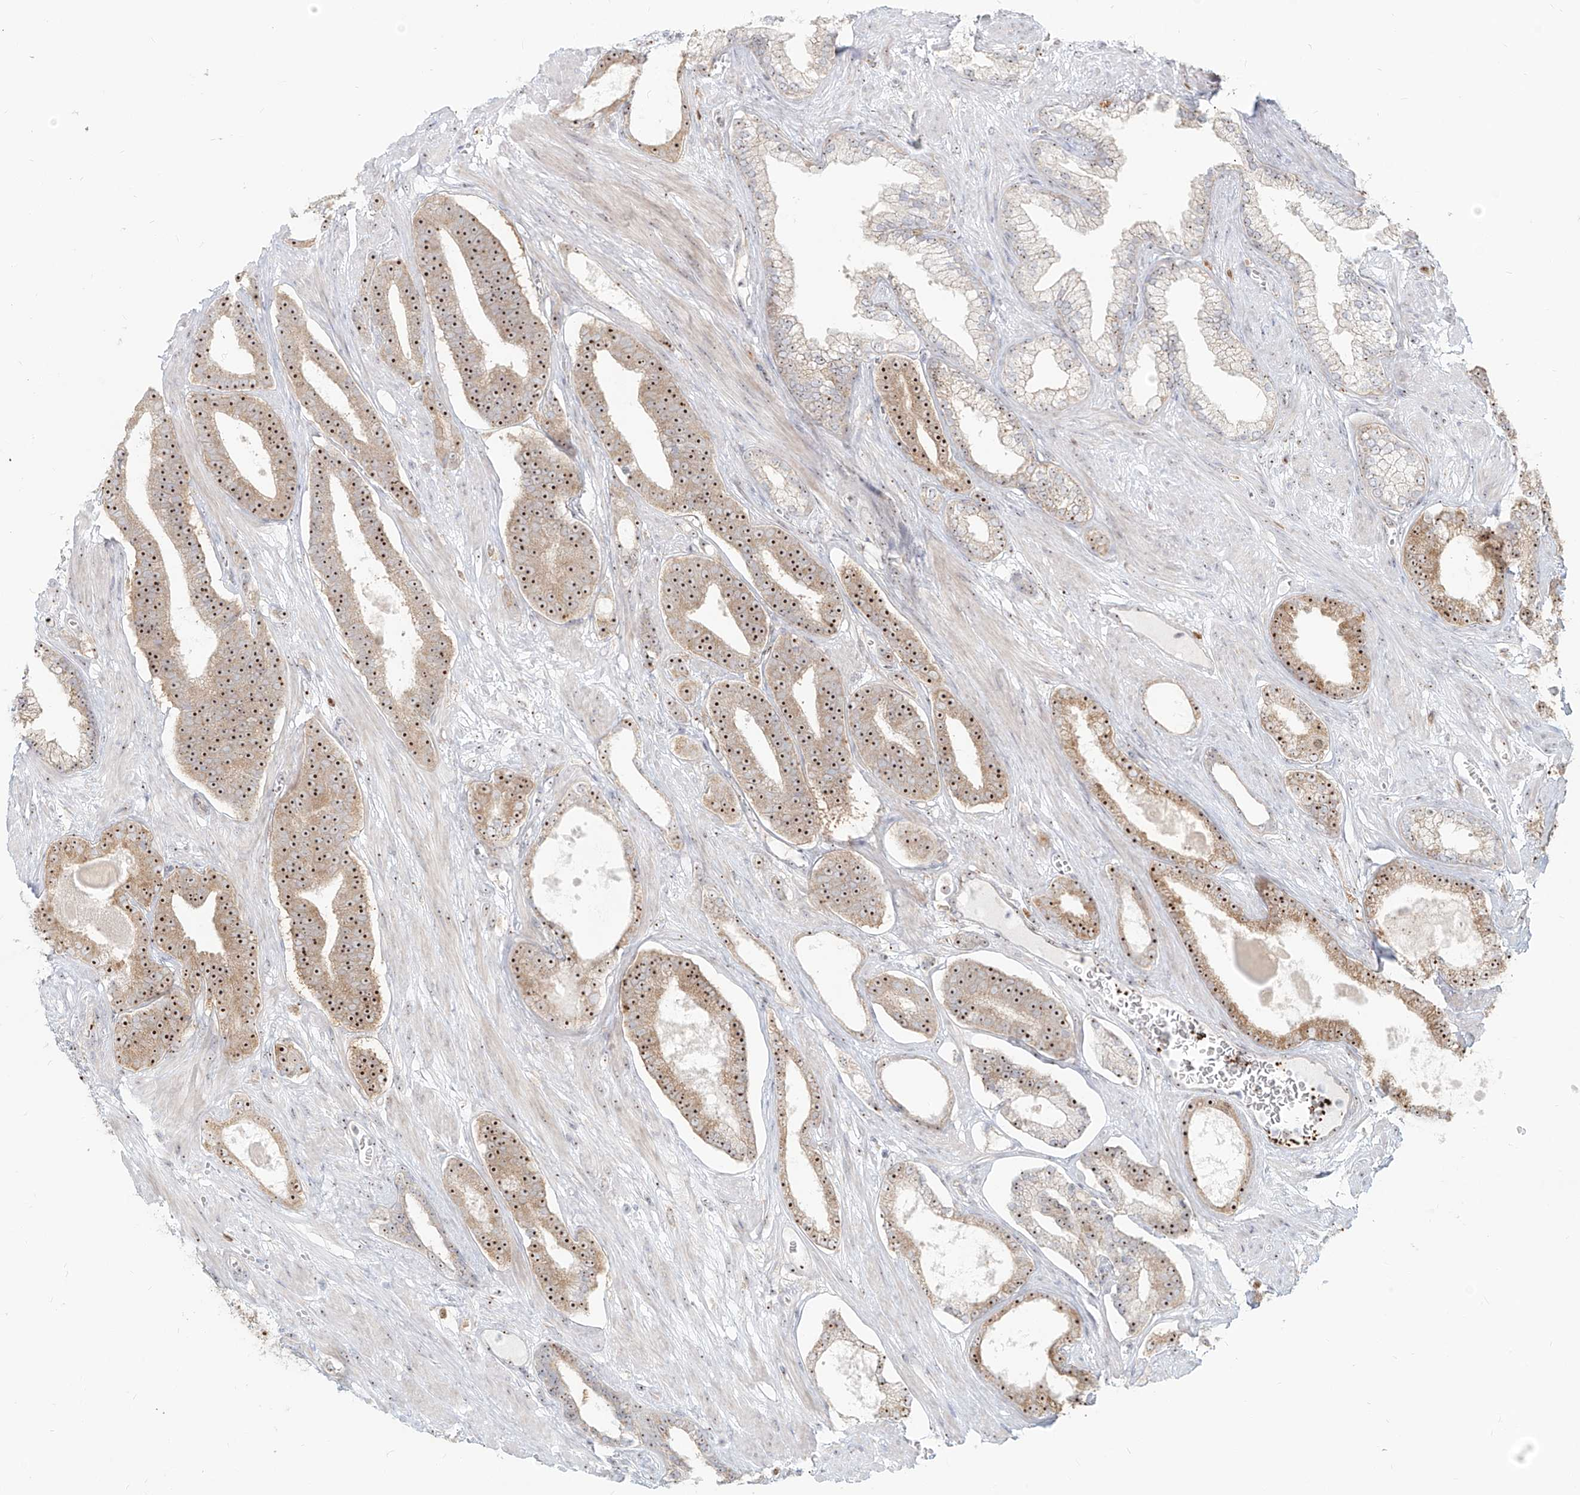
{"staining": {"intensity": "strong", "quantity": ">75%", "location": "cytoplasmic/membranous,nuclear"}, "tissue": "prostate cancer", "cell_type": "Tumor cells", "image_type": "cancer", "snomed": [{"axis": "morphology", "description": "Adenocarcinoma, Low grade"}, {"axis": "topography", "description": "Prostate"}], "caption": "There is high levels of strong cytoplasmic/membranous and nuclear staining in tumor cells of prostate cancer (adenocarcinoma (low-grade)), as demonstrated by immunohistochemical staining (brown color).", "gene": "BYSL", "patient": {"sex": "male", "age": 70}}